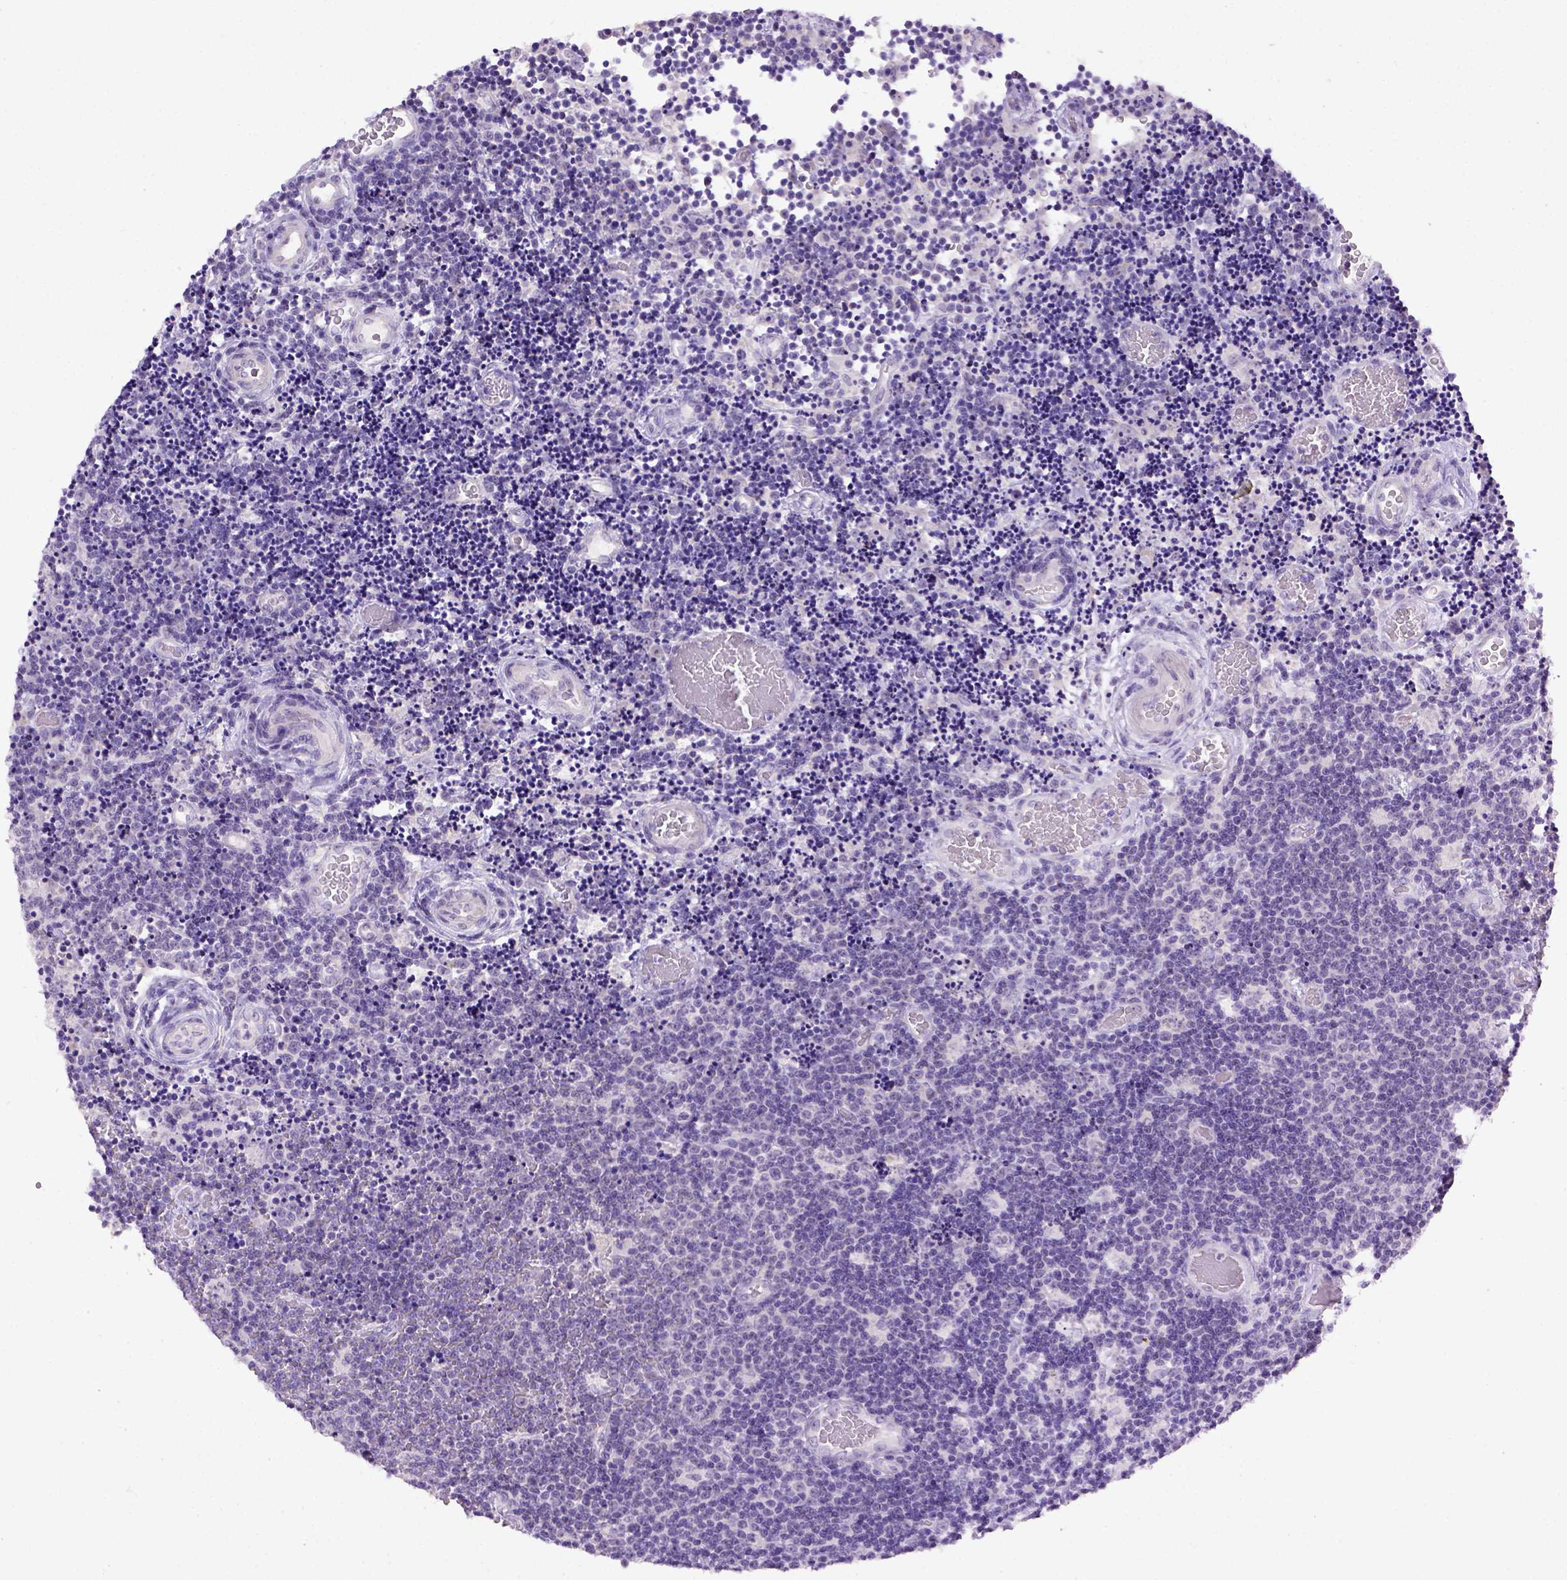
{"staining": {"intensity": "negative", "quantity": "none", "location": "none"}, "tissue": "lymphoma", "cell_type": "Tumor cells", "image_type": "cancer", "snomed": [{"axis": "morphology", "description": "Malignant lymphoma, non-Hodgkin's type, Low grade"}, {"axis": "topography", "description": "Brain"}], "caption": "Tumor cells show no significant protein positivity in lymphoma.", "gene": "UTP4", "patient": {"sex": "female", "age": 66}}